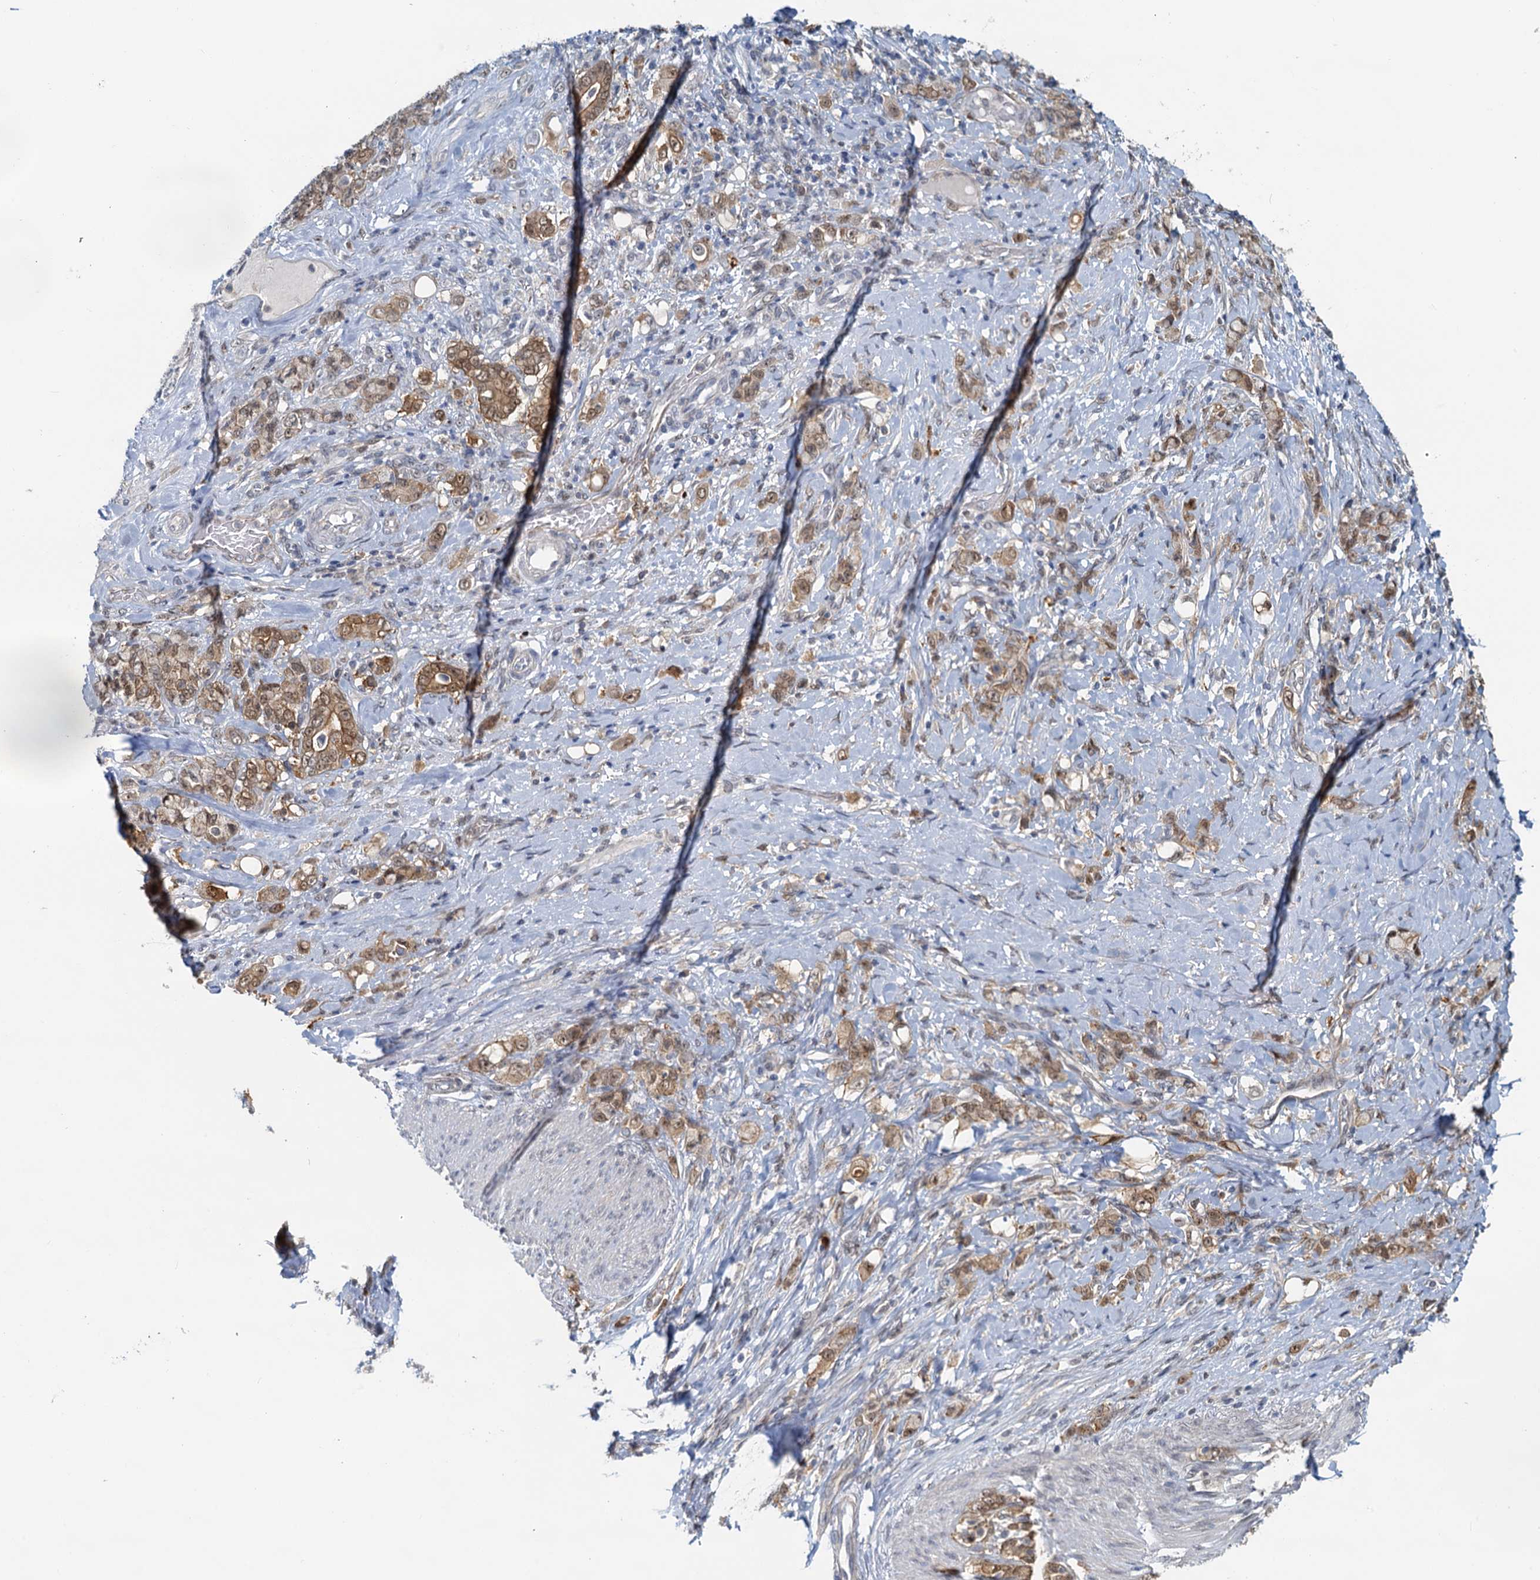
{"staining": {"intensity": "moderate", "quantity": ">75%", "location": "cytoplasmic/membranous,nuclear"}, "tissue": "stomach cancer", "cell_type": "Tumor cells", "image_type": "cancer", "snomed": [{"axis": "morphology", "description": "Adenocarcinoma, NOS"}, {"axis": "topography", "description": "Stomach"}], "caption": "Immunohistochemical staining of human stomach cancer (adenocarcinoma) shows medium levels of moderate cytoplasmic/membranous and nuclear protein positivity in about >75% of tumor cells. The protein is shown in brown color, while the nuclei are stained blue.", "gene": "SPINDOC", "patient": {"sex": "female", "age": 79}}